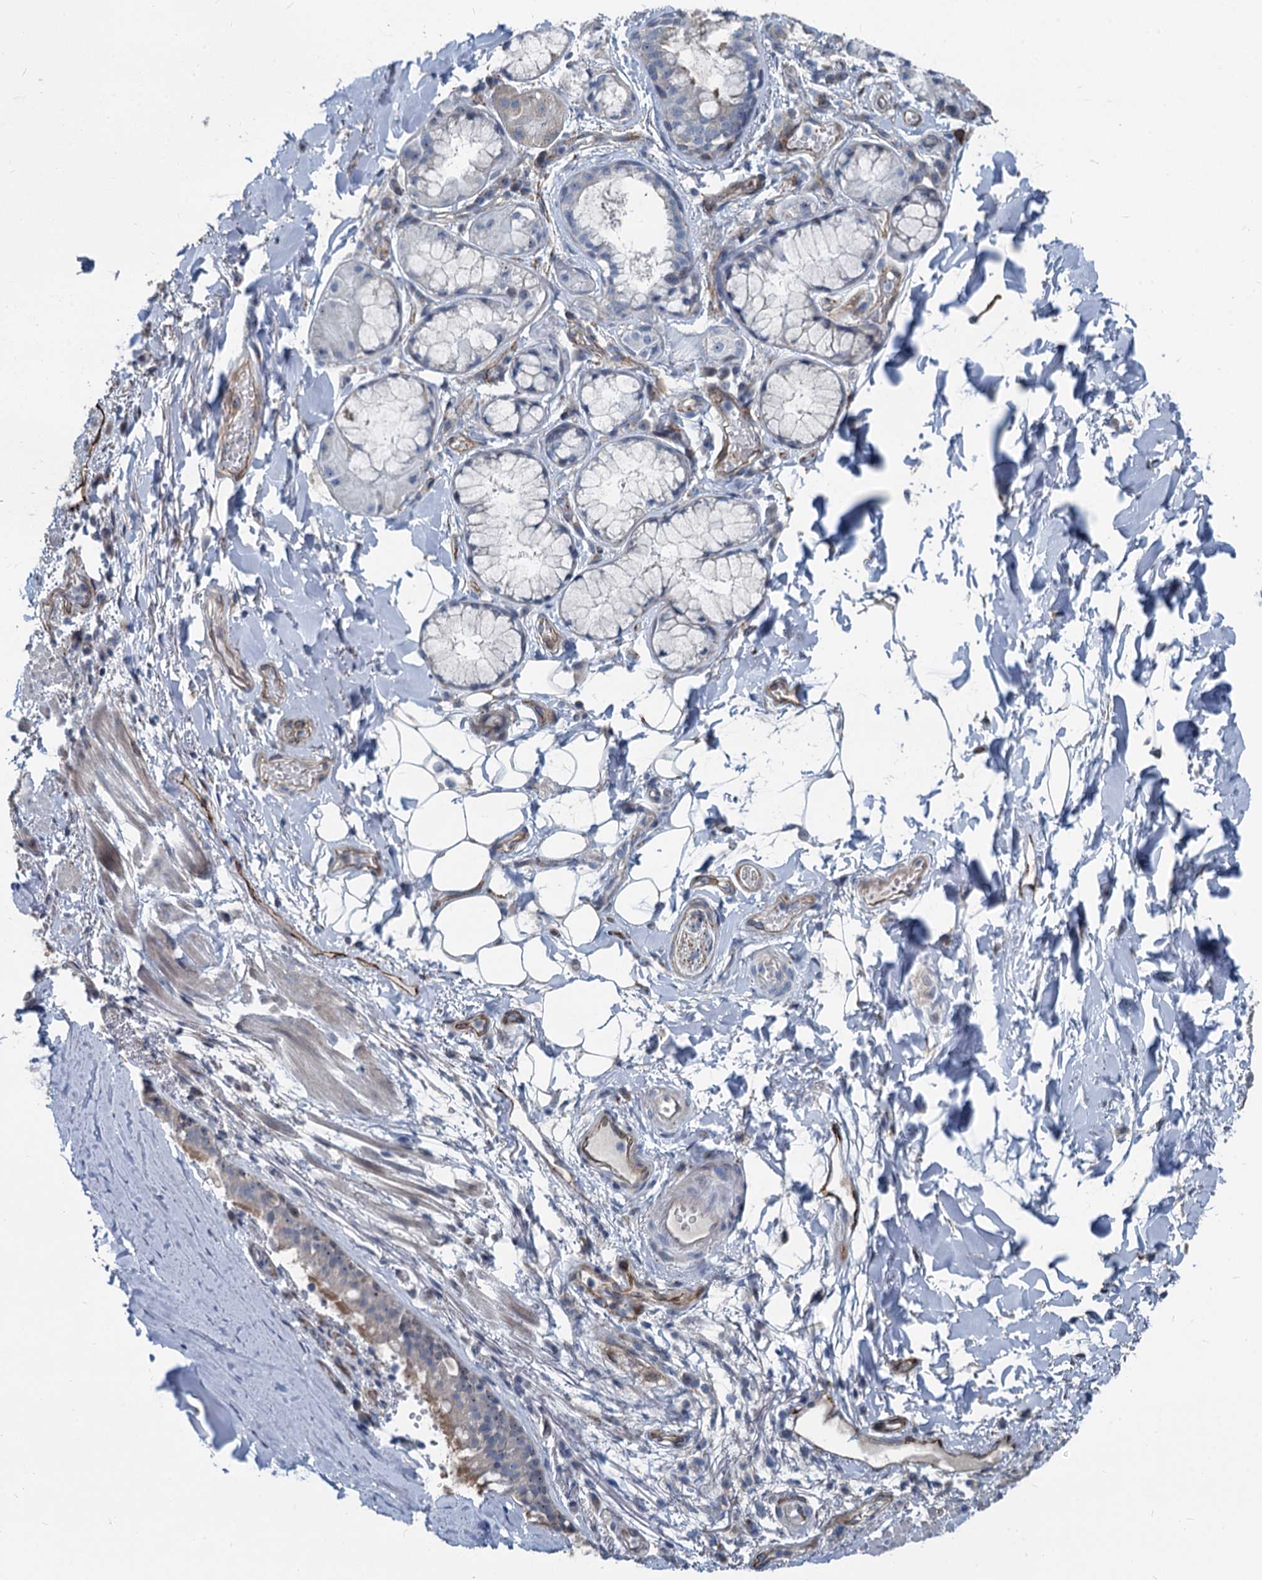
{"staining": {"intensity": "negative", "quantity": "none", "location": "none"}, "tissue": "adipose tissue", "cell_type": "Adipocytes", "image_type": "normal", "snomed": [{"axis": "morphology", "description": "Normal tissue, NOS"}, {"axis": "topography", "description": "Lymph node"}, {"axis": "topography", "description": "Cartilage tissue"}, {"axis": "topography", "description": "Bronchus"}], "caption": "The photomicrograph displays no staining of adipocytes in unremarkable adipose tissue.", "gene": "ASXL3", "patient": {"sex": "male", "age": 63}}